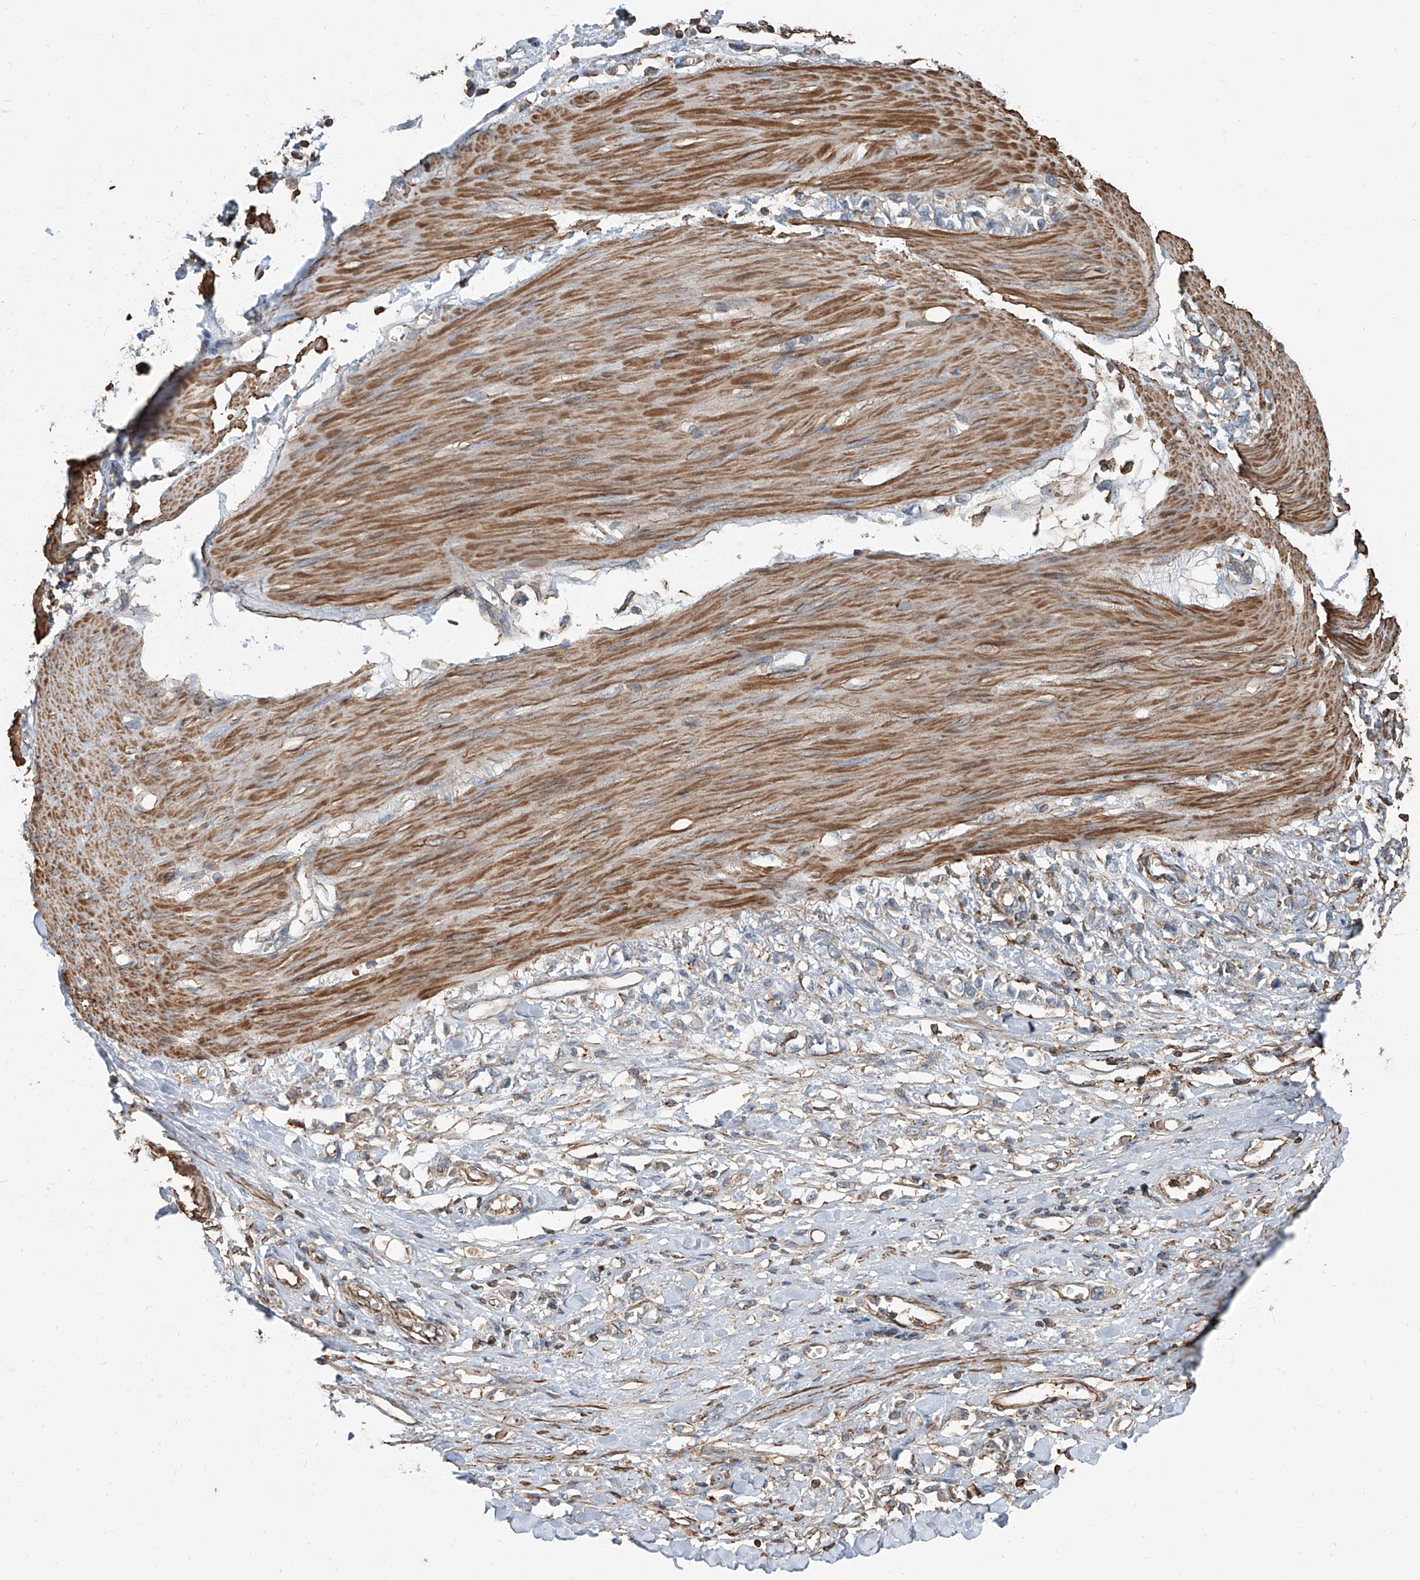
{"staining": {"intensity": "negative", "quantity": "none", "location": "none"}, "tissue": "stomach cancer", "cell_type": "Tumor cells", "image_type": "cancer", "snomed": [{"axis": "morphology", "description": "Adenocarcinoma, NOS"}, {"axis": "topography", "description": "Stomach"}], "caption": "Tumor cells are negative for brown protein staining in stomach adenocarcinoma.", "gene": "PIEZO2", "patient": {"sex": "female", "age": 76}}